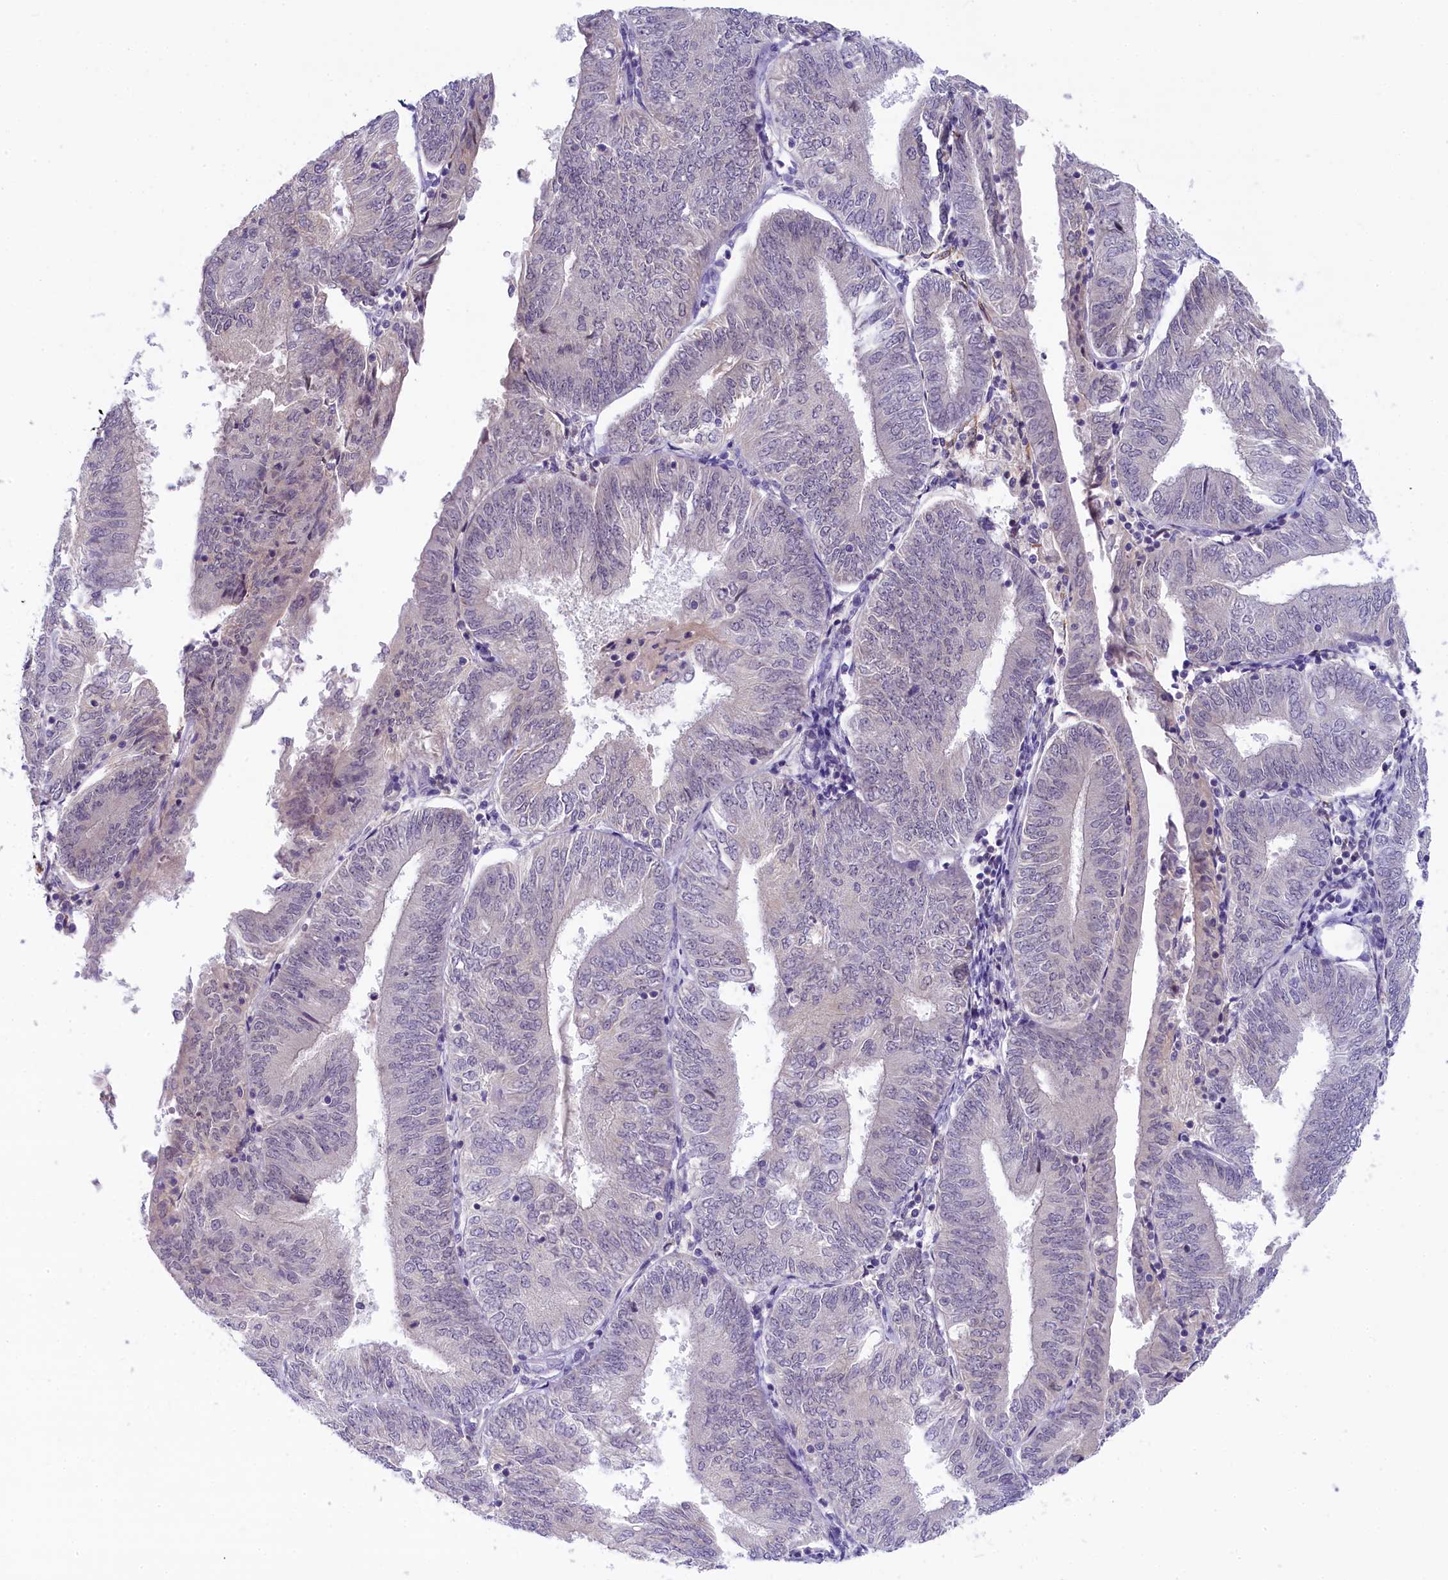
{"staining": {"intensity": "negative", "quantity": "none", "location": "none"}, "tissue": "endometrial cancer", "cell_type": "Tumor cells", "image_type": "cancer", "snomed": [{"axis": "morphology", "description": "Adenocarcinoma, NOS"}, {"axis": "topography", "description": "Endometrium"}], "caption": "This is an immunohistochemistry photomicrograph of endometrial cancer. There is no expression in tumor cells.", "gene": "CRAMP1", "patient": {"sex": "female", "age": 58}}